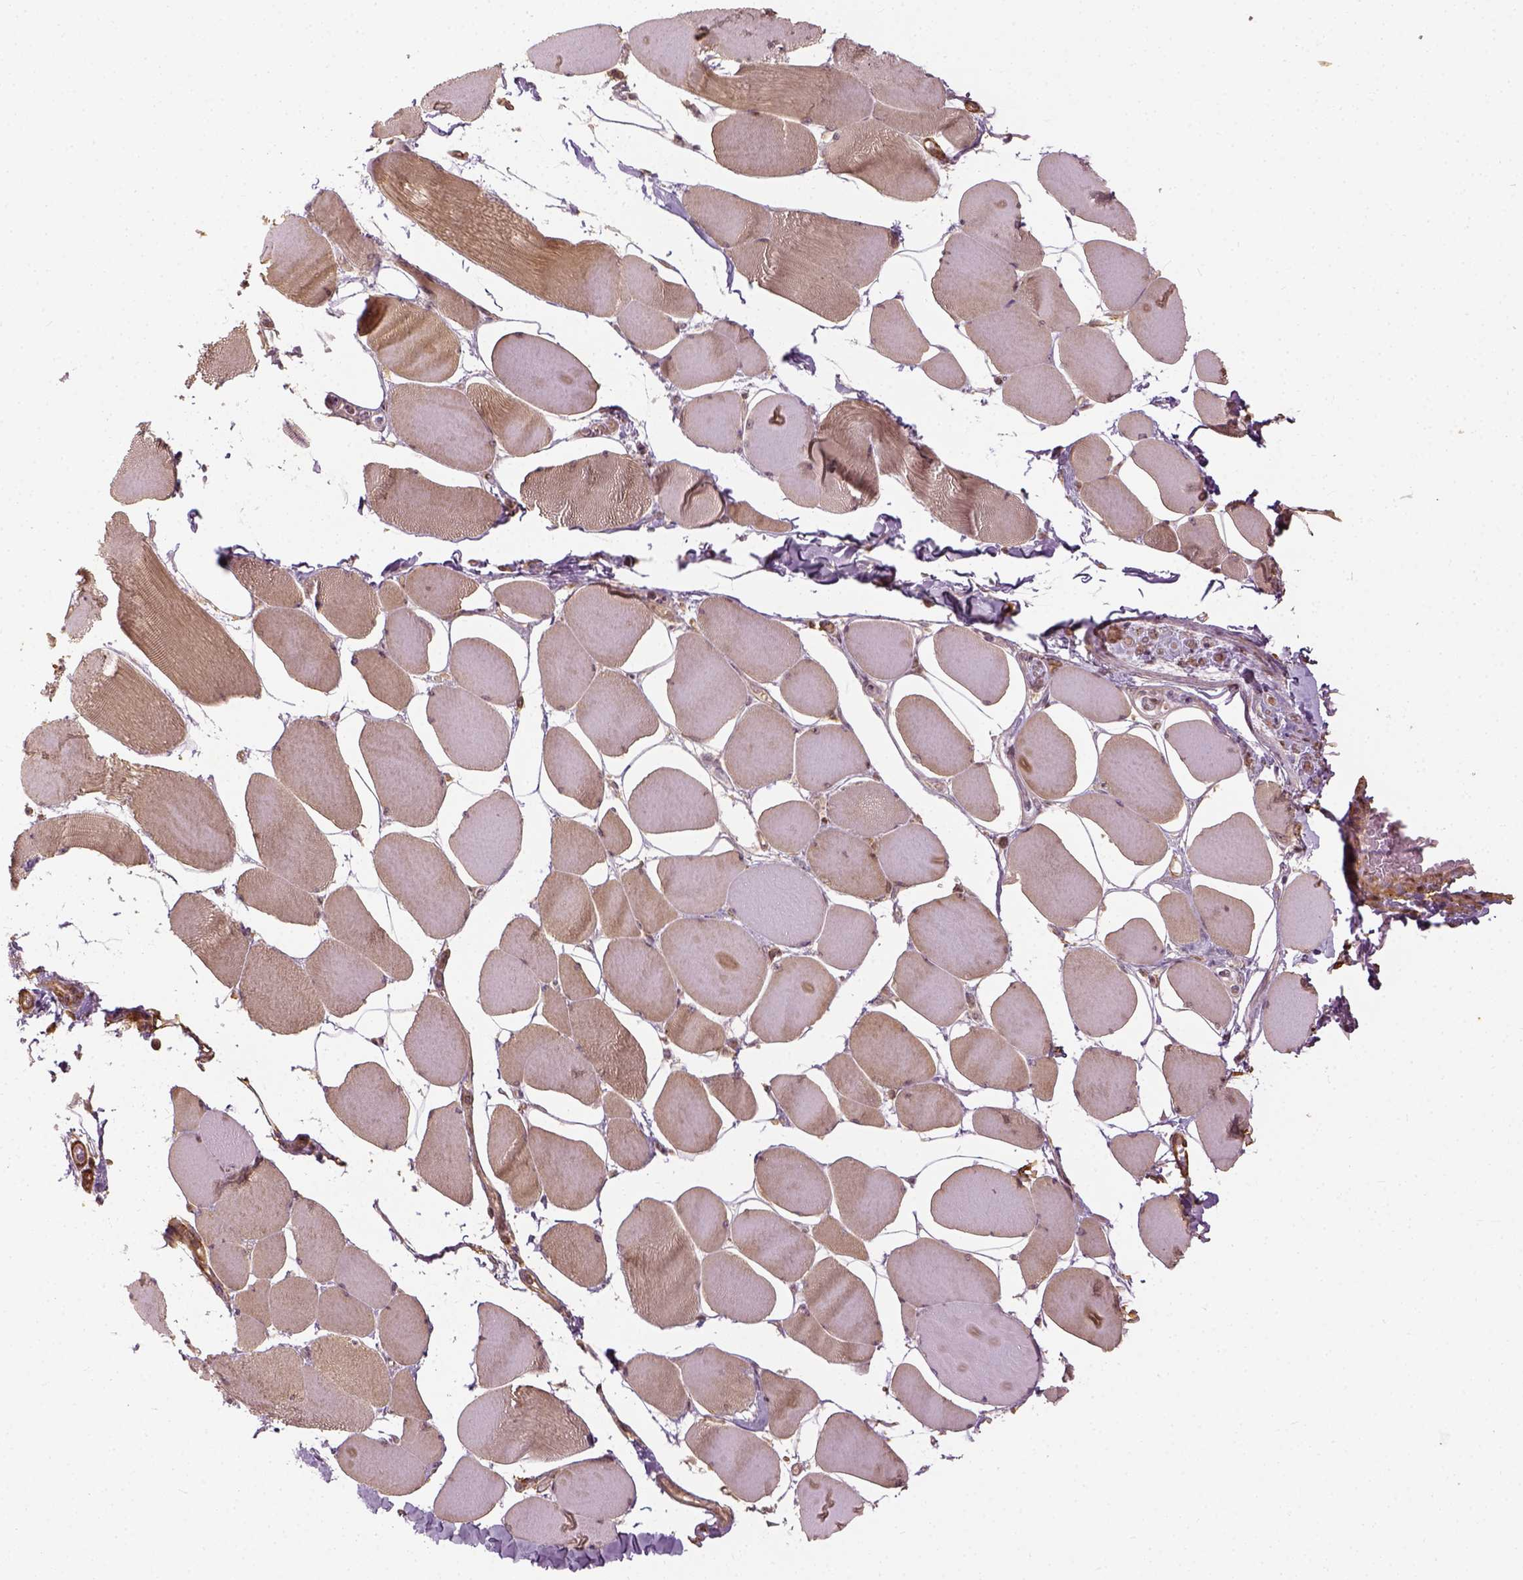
{"staining": {"intensity": "moderate", "quantity": "25%-75%", "location": "cytoplasmic/membranous"}, "tissue": "skeletal muscle", "cell_type": "Myocytes", "image_type": "normal", "snomed": [{"axis": "morphology", "description": "Normal tissue, NOS"}, {"axis": "topography", "description": "Skeletal muscle"}], "caption": "An immunohistochemistry photomicrograph of benign tissue is shown. Protein staining in brown highlights moderate cytoplasmic/membranous positivity in skeletal muscle within myocytes. (DAB = brown stain, brightfield microscopy at high magnification).", "gene": "VEGFA", "patient": {"sex": "female", "age": 75}}